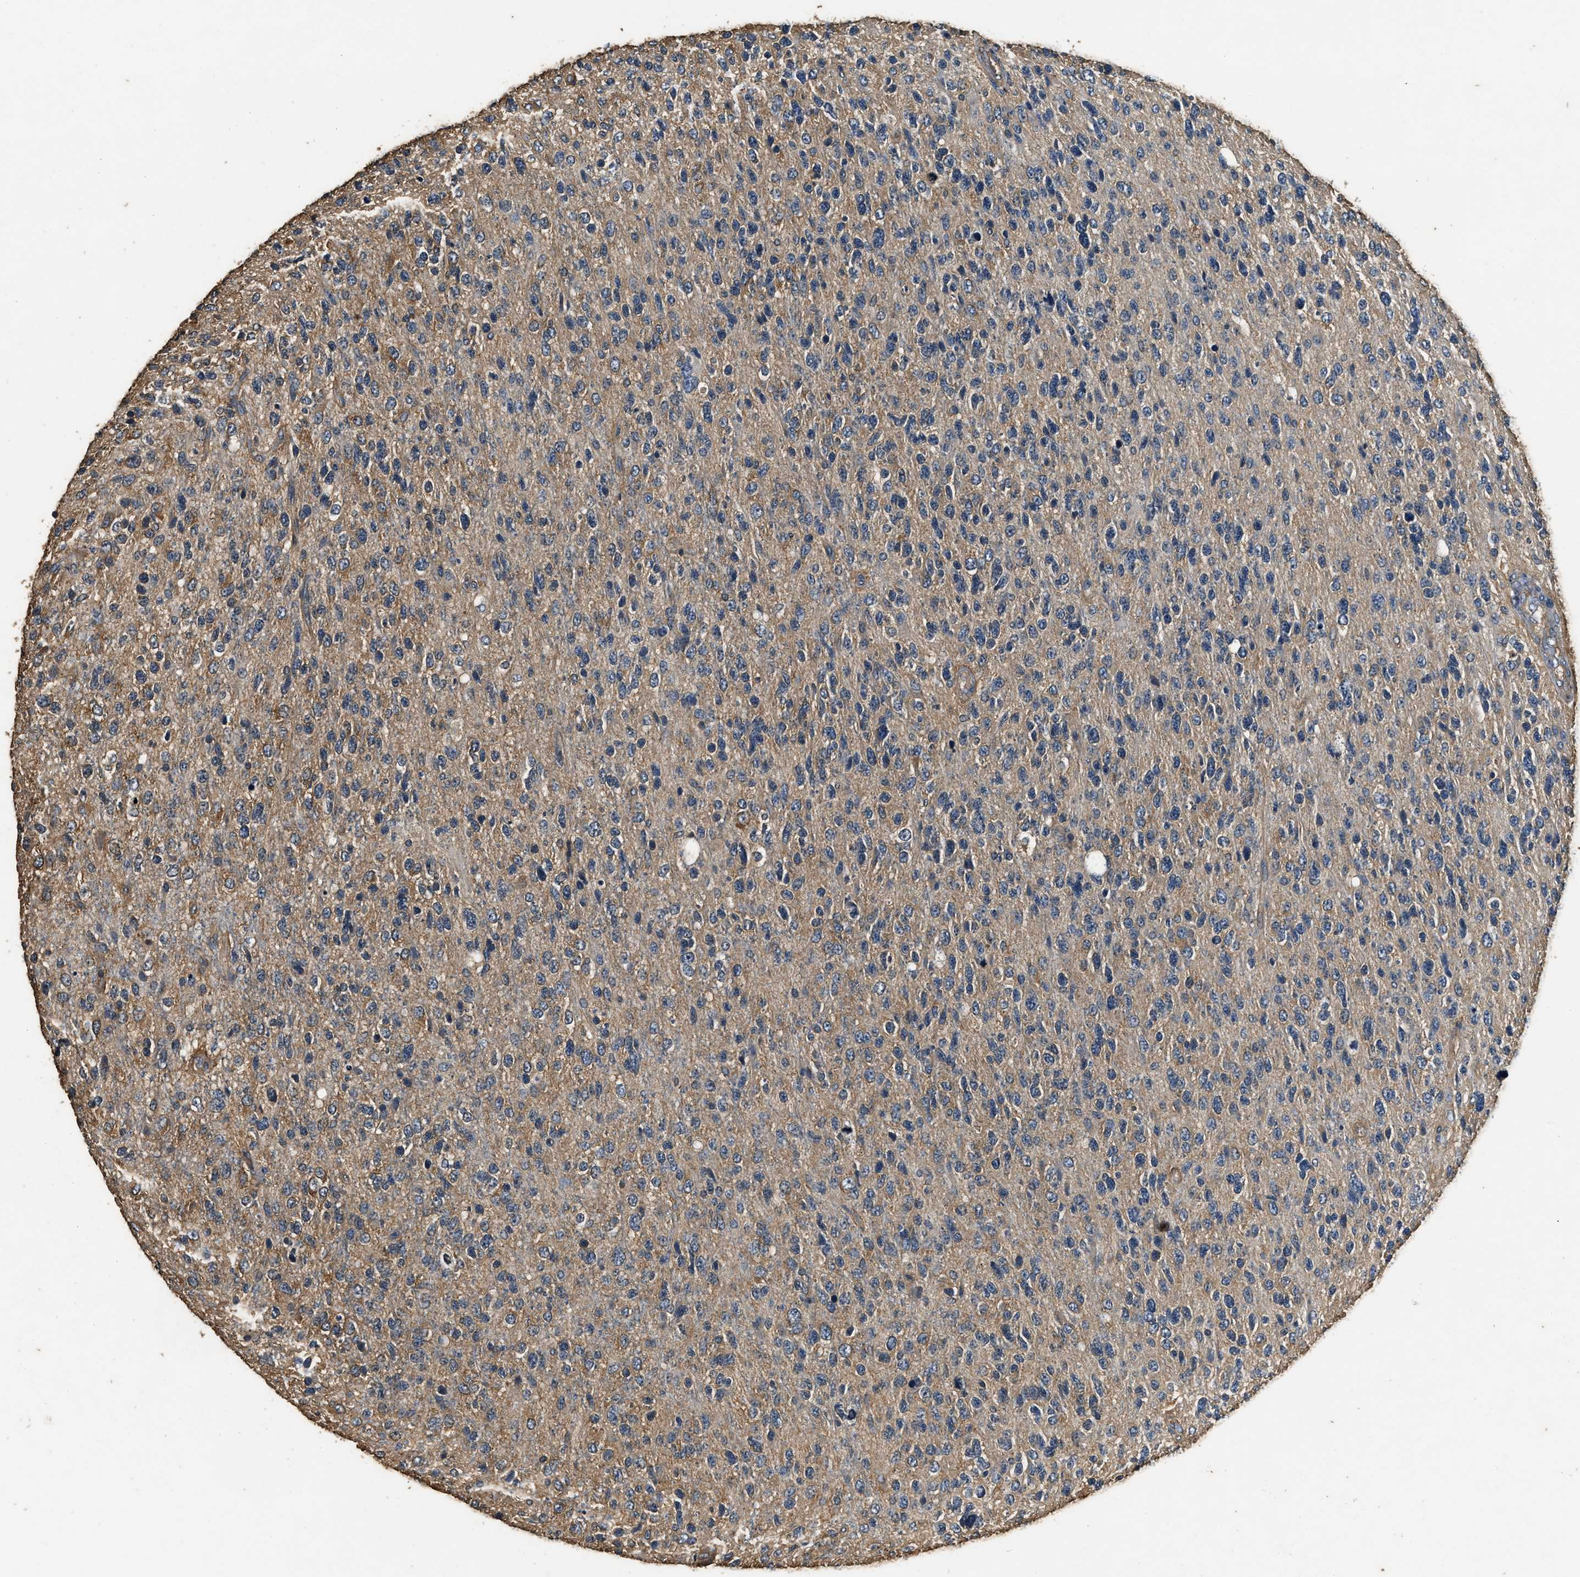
{"staining": {"intensity": "moderate", "quantity": "25%-75%", "location": "cytoplasmic/membranous"}, "tissue": "glioma", "cell_type": "Tumor cells", "image_type": "cancer", "snomed": [{"axis": "morphology", "description": "Glioma, malignant, High grade"}, {"axis": "topography", "description": "Brain"}], "caption": "Tumor cells reveal medium levels of moderate cytoplasmic/membranous positivity in about 25%-75% of cells in human high-grade glioma (malignant).", "gene": "MIB1", "patient": {"sex": "female", "age": 58}}